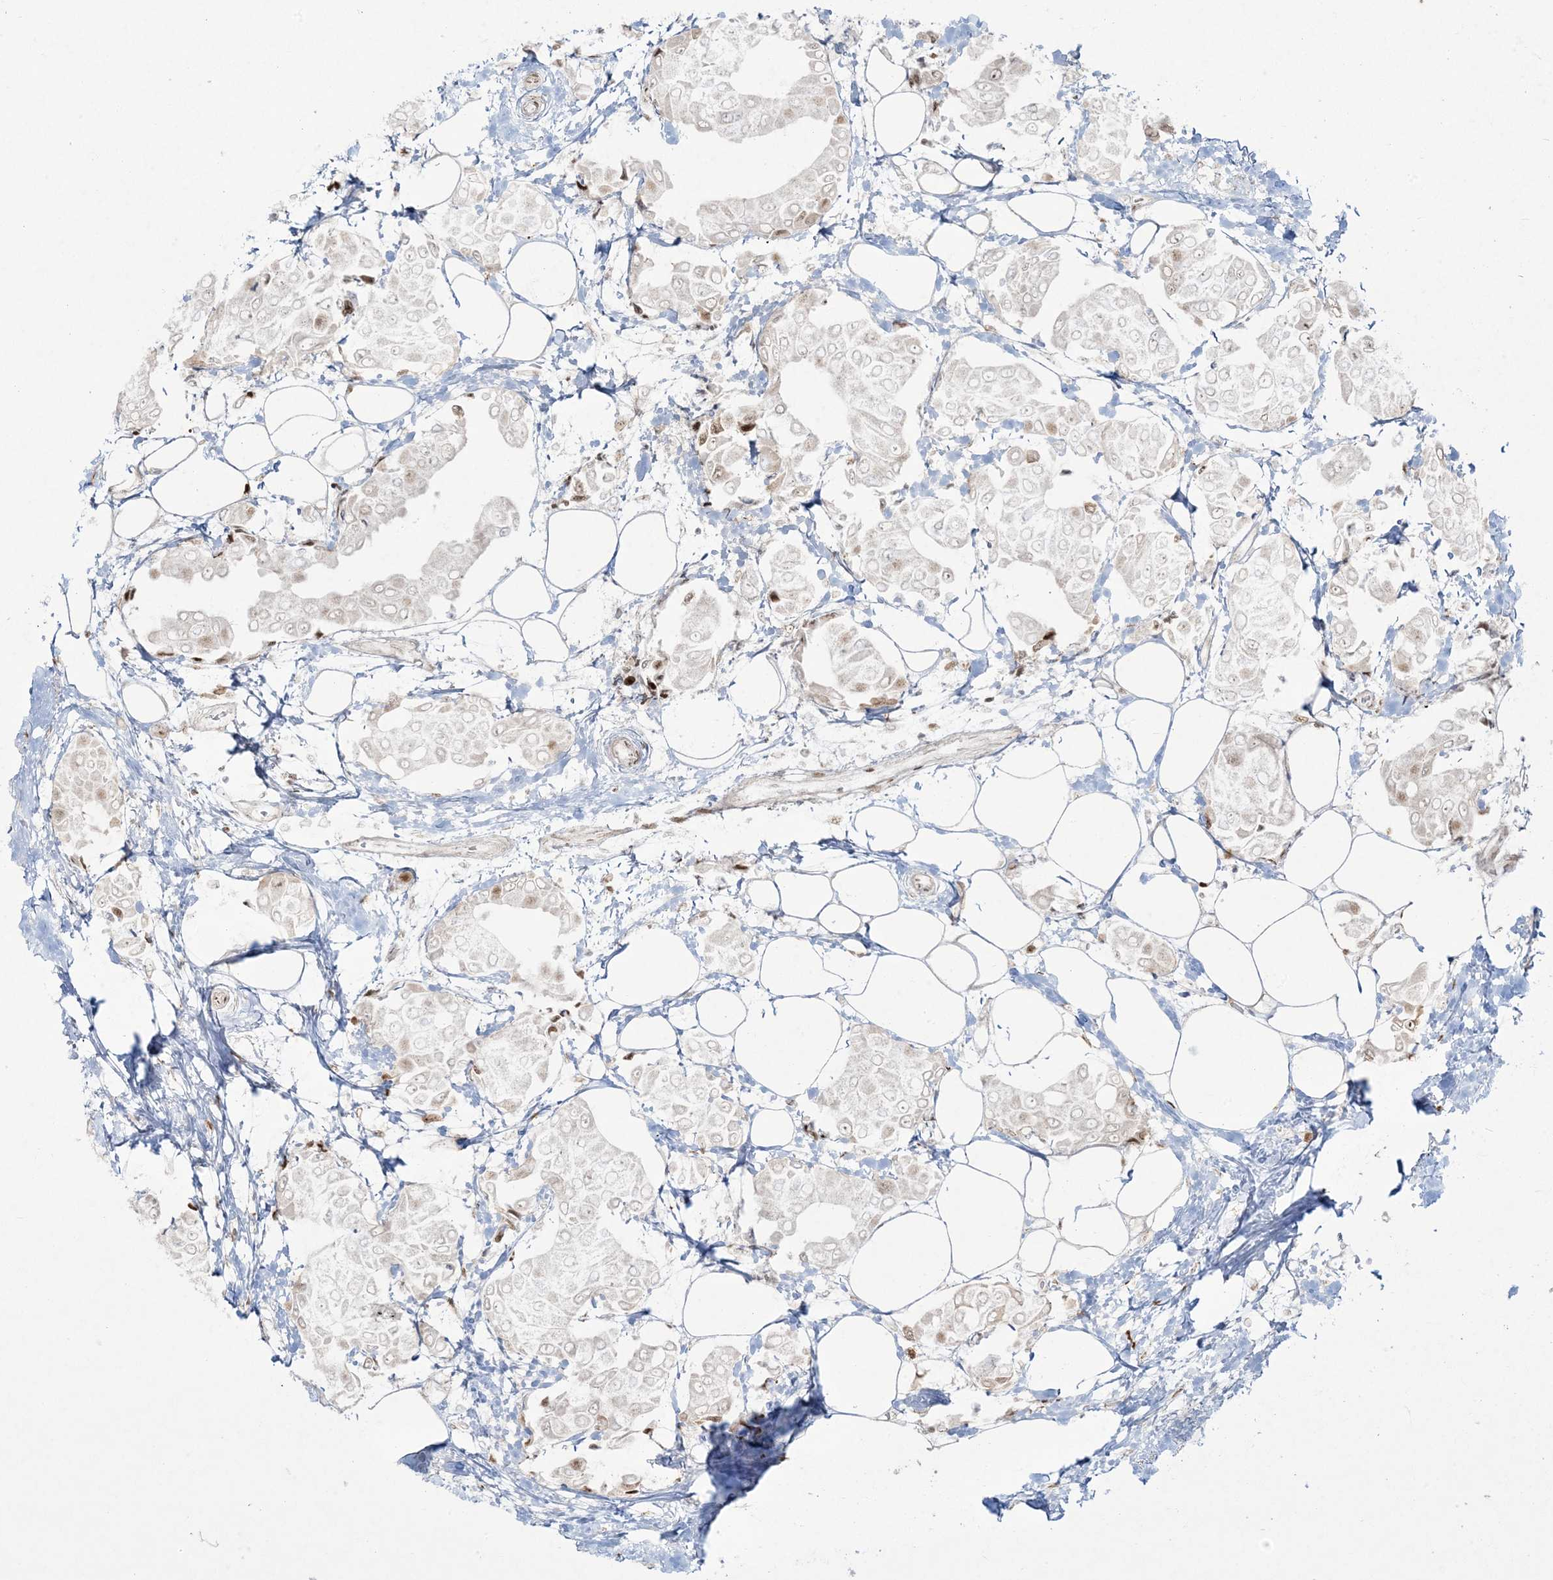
{"staining": {"intensity": "weak", "quantity": "<25%", "location": "nuclear"}, "tissue": "breast cancer", "cell_type": "Tumor cells", "image_type": "cancer", "snomed": [{"axis": "morphology", "description": "Normal tissue, NOS"}, {"axis": "morphology", "description": "Duct carcinoma"}, {"axis": "topography", "description": "Breast"}], "caption": "Human infiltrating ductal carcinoma (breast) stained for a protein using immunohistochemistry (IHC) shows no expression in tumor cells.", "gene": "RBM10", "patient": {"sex": "female", "age": 39}}